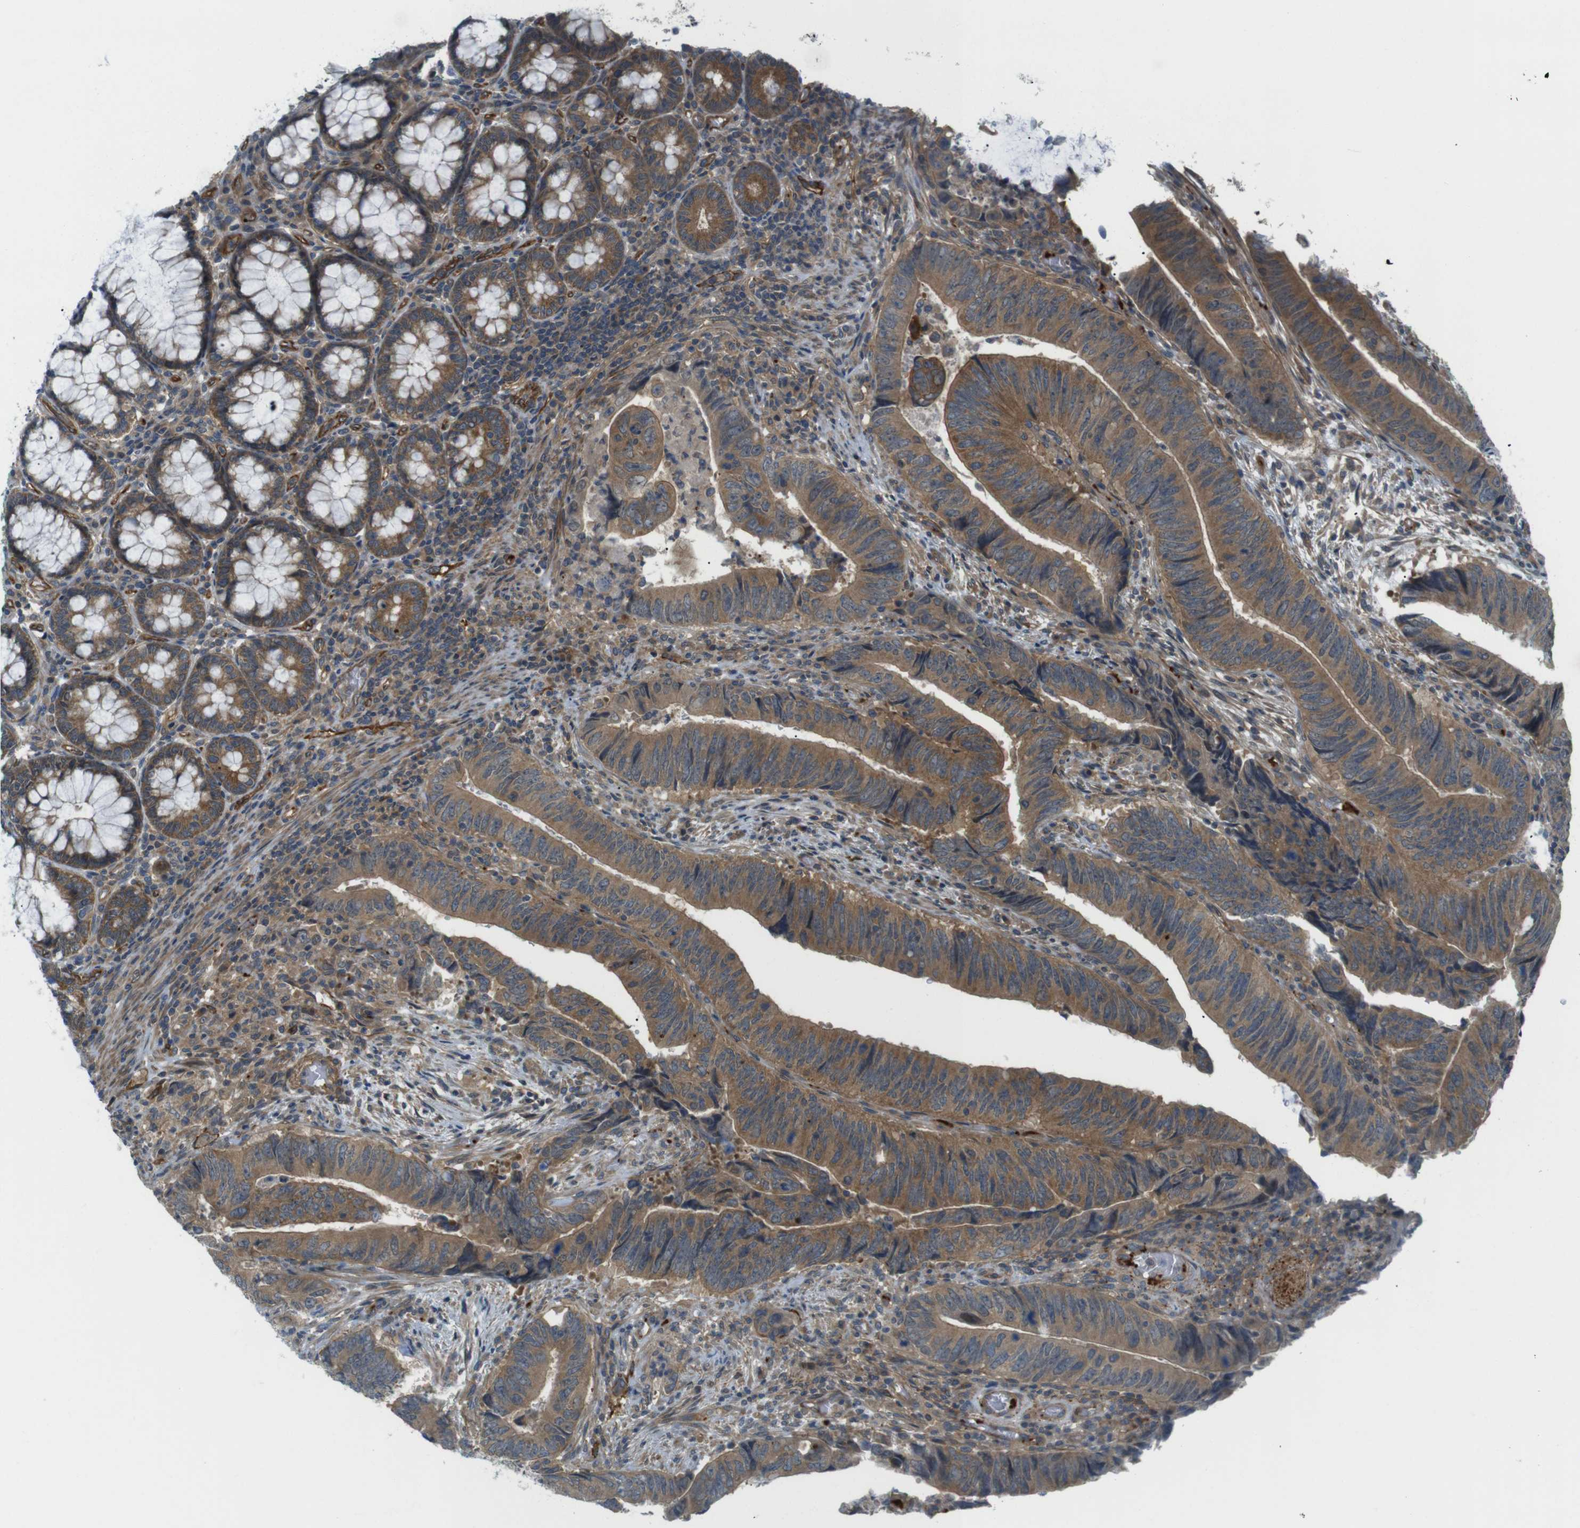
{"staining": {"intensity": "moderate", "quantity": ">75%", "location": "cytoplasmic/membranous"}, "tissue": "colorectal cancer", "cell_type": "Tumor cells", "image_type": "cancer", "snomed": [{"axis": "morphology", "description": "Normal tissue, NOS"}, {"axis": "morphology", "description": "Adenocarcinoma, NOS"}, {"axis": "topography", "description": "Colon"}], "caption": "Colorectal cancer stained with DAB IHC demonstrates medium levels of moderate cytoplasmic/membranous positivity in approximately >75% of tumor cells. The staining is performed using DAB brown chromogen to label protein expression. The nuclei are counter-stained blue using hematoxylin.", "gene": "TSC1", "patient": {"sex": "male", "age": 56}}